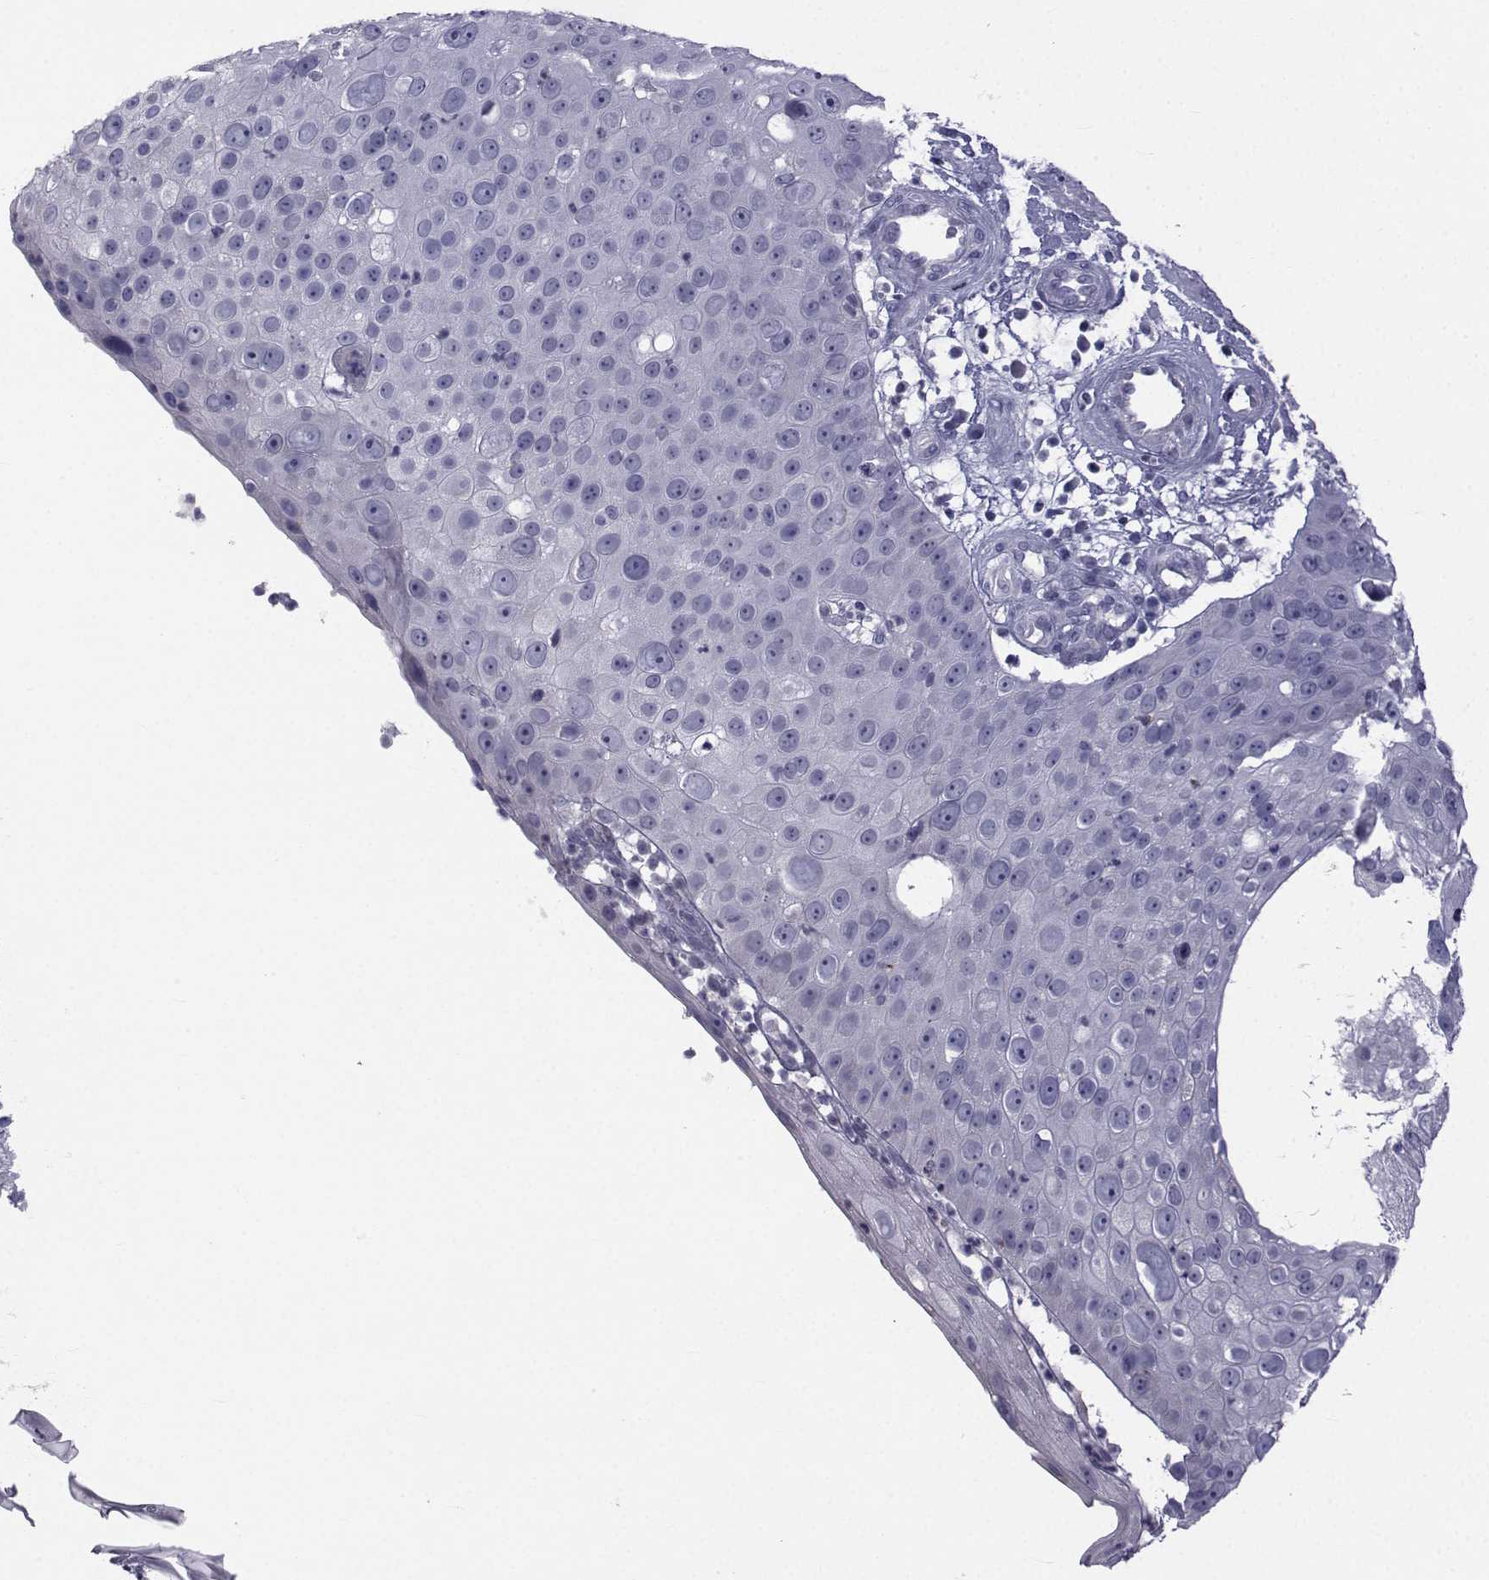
{"staining": {"intensity": "negative", "quantity": "none", "location": "none"}, "tissue": "skin cancer", "cell_type": "Tumor cells", "image_type": "cancer", "snomed": [{"axis": "morphology", "description": "Squamous cell carcinoma, NOS"}, {"axis": "topography", "description": "Skin"}], "caption": "The immunohistochemistry (IHC) photomicrograph has no significant positivity in tumor cells of skin cancer tissue.", "gene": "FDXR", "patient": {"sex": "male", "age": 71}}